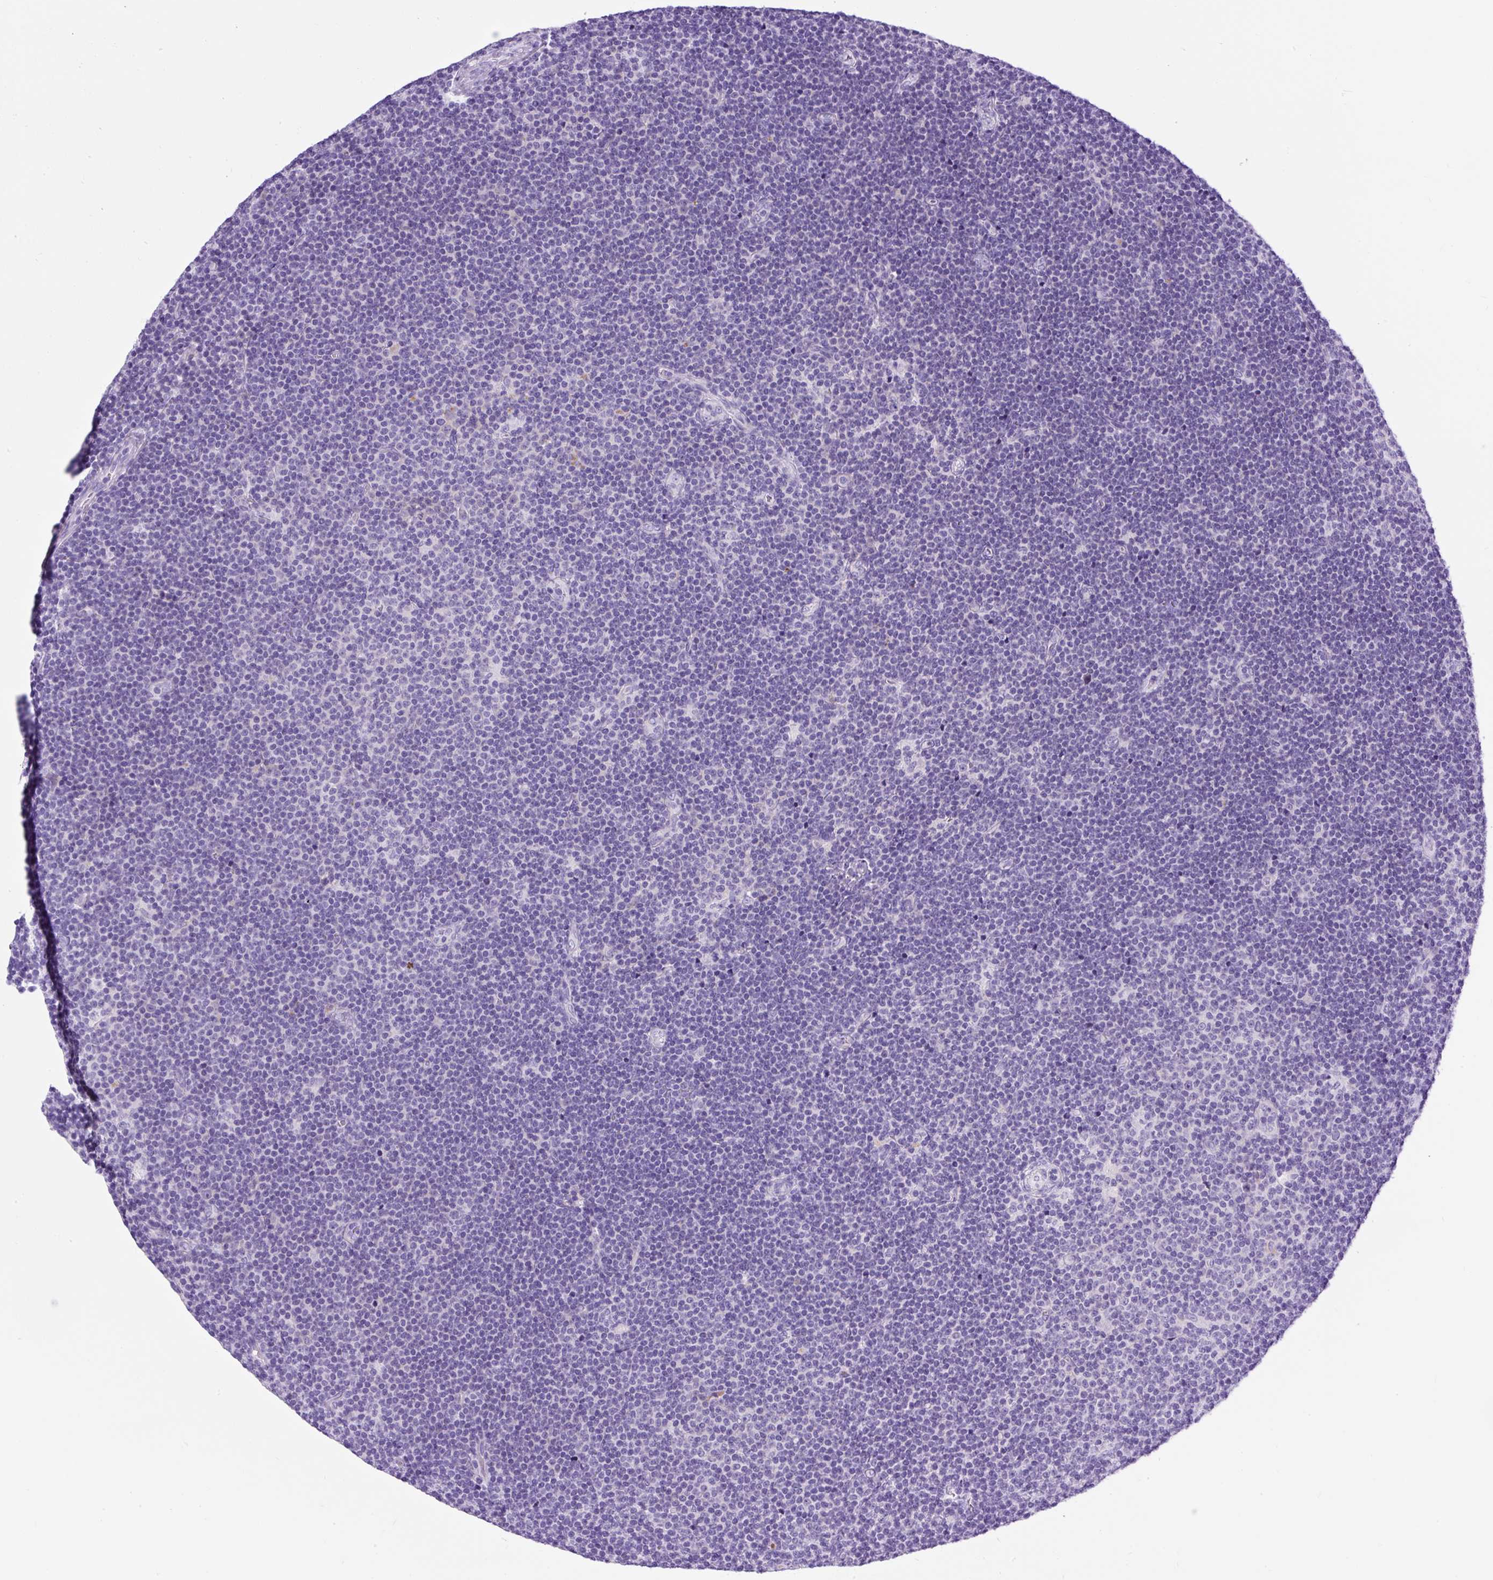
{"staining": {"intensity": "negative", "quantity": "none", "location": "none"}, "tissue": "lymphoma", "cell_type": "Tumor cells", "image_type": "cancer", "snomed": [{"axis": "morphology", "description": "Malignant lymphoma, non-Hodgkin's type, Low grade"}, {"axis": "topography", "description": "Lymph node"}], "caption": "Tumor cells are negative for brown protein staining in low-grade malignant lymphoma, non-Hodgkin's type.", "gene": "PDIA2", "patient": {"sex": "male", "age": 48}}